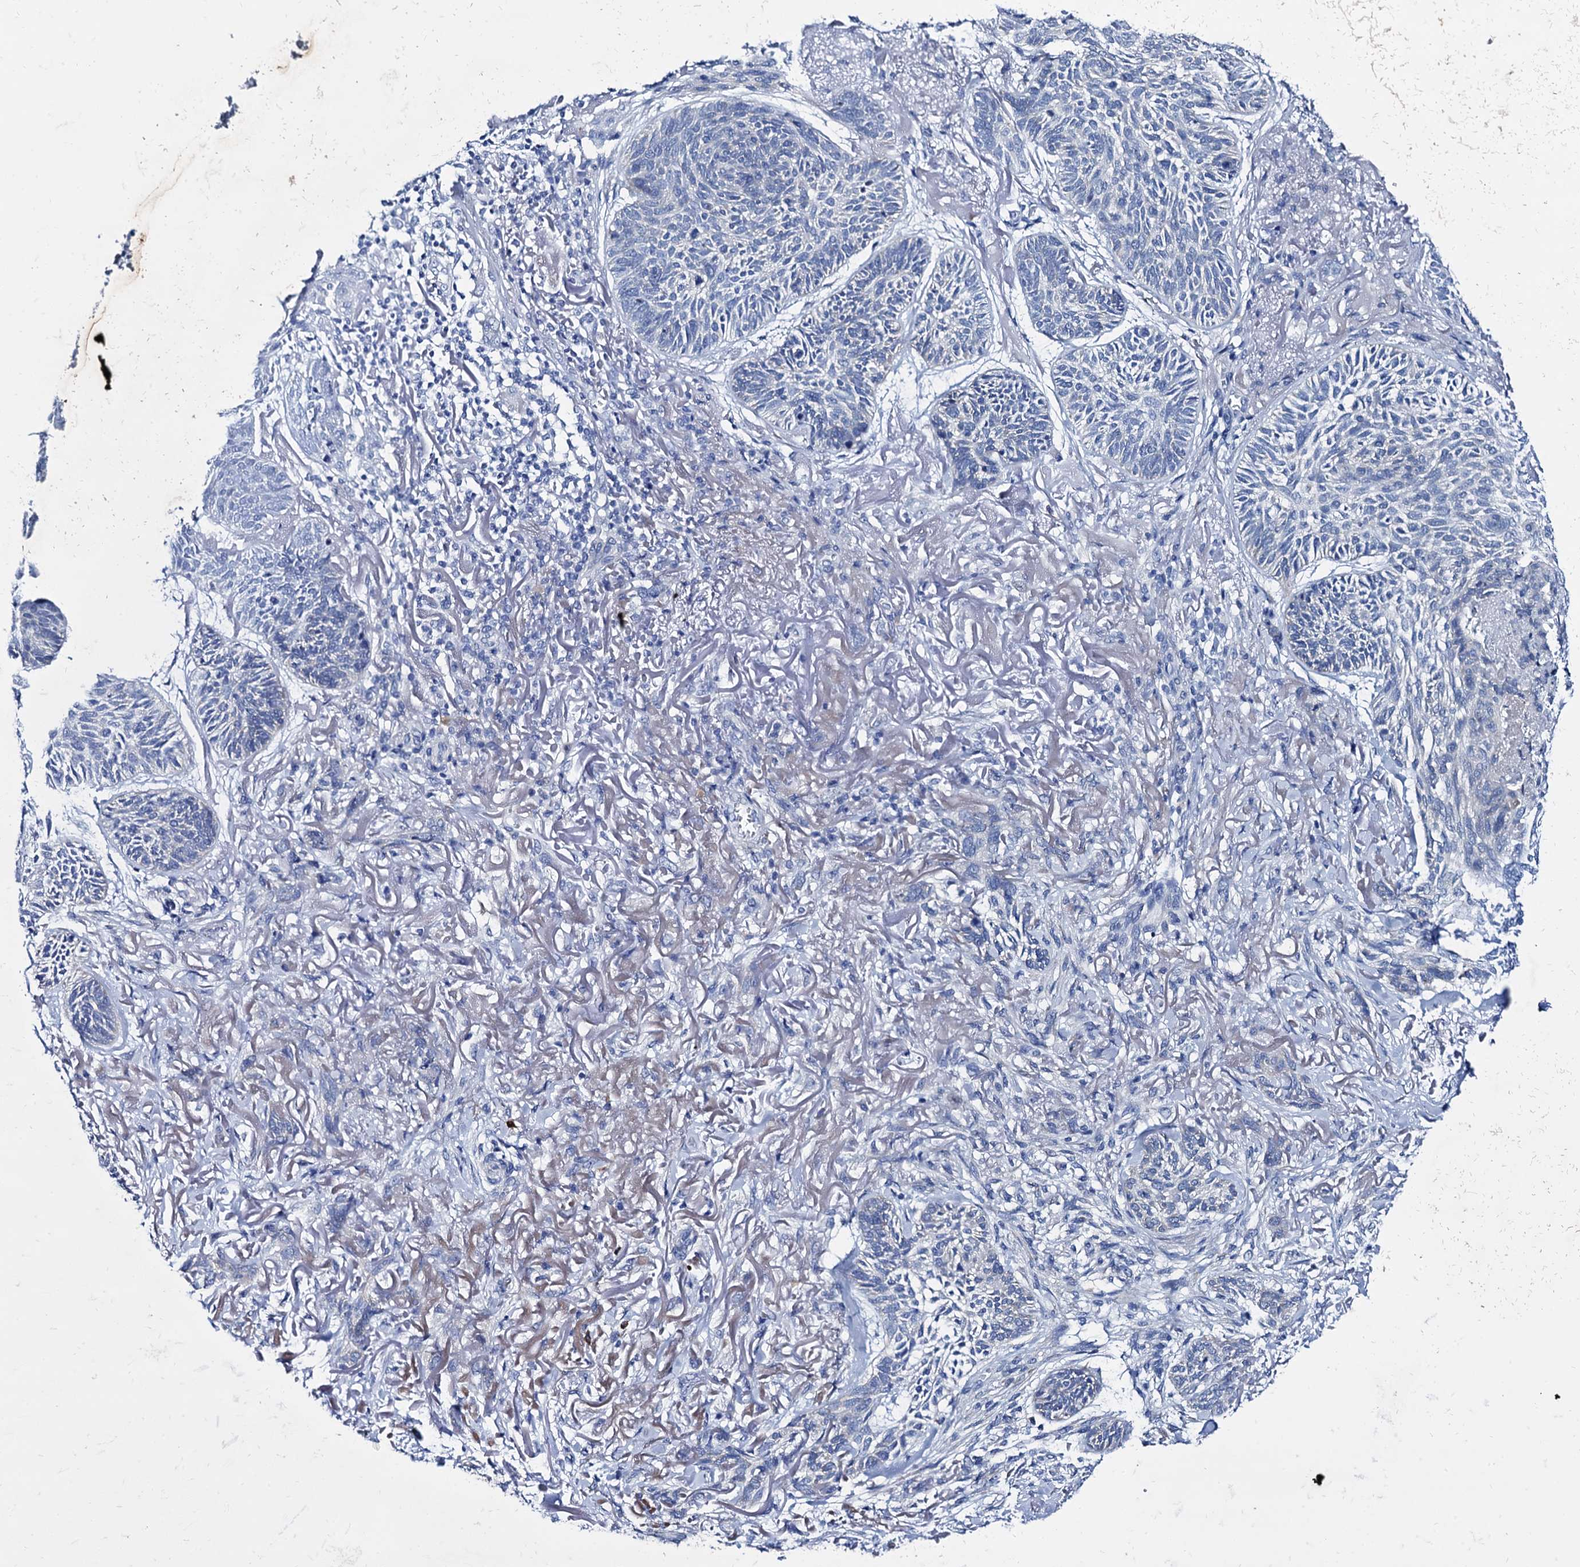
{"staining": {"intensity": "negative", "quantity": "none", "location": "none"}, "tissue": "skin cancer", "cell_type": "Tumor cells", "image_type": "cancer", "snomed": [{"axis": "morphology", "description": "Normal tissue, NOS"}, {"axis": "morphology", "description": "Basal cell carcinoma"}, {"axis": "topography", "description": "Skin"}], "caption": "There is no significant positivity in tumor cells of skin cancer.", "gene": "FOXR2", "patient": {"sex": "male", "age": 66}}